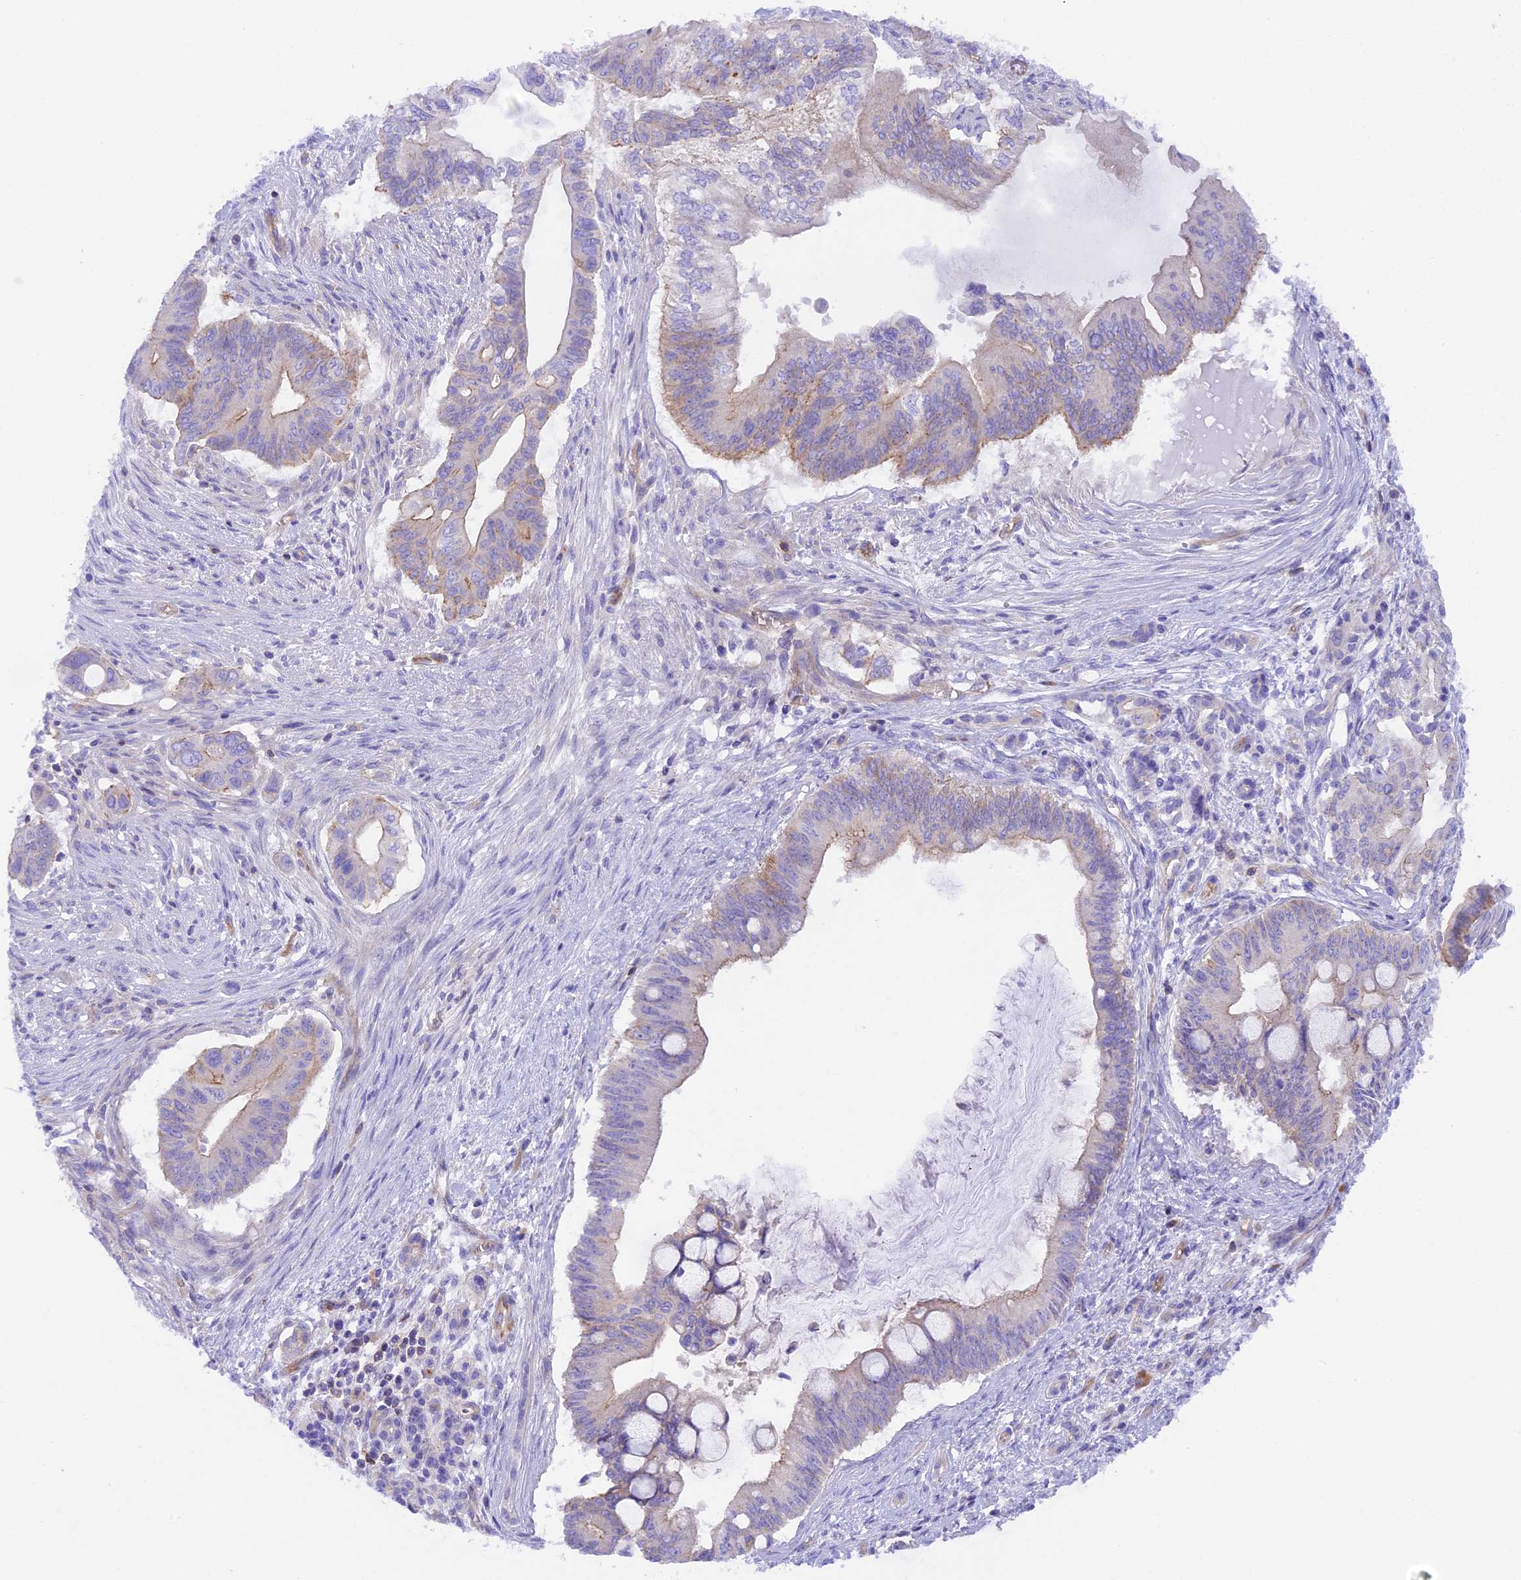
{"staining": {"intensity": "weak", "quantity": "<25%", "location": "cytoplasmic/membranous"}, "tissue": "pancreatic cancer", "cell_type": "Tumor cells", "image_type": "cancer", "snomed": [{"axis": "morphology", "description": "Adenocarcinoma, NOS"}, {"axis": "topography", "description": "Pancreas"}], "caption": "The photomicrograph displays no staining of tumor cells in adenocarcinoma (pancreatic).", "gene": "FAM193A", "patient": {"sex": "male", "age": 68}}